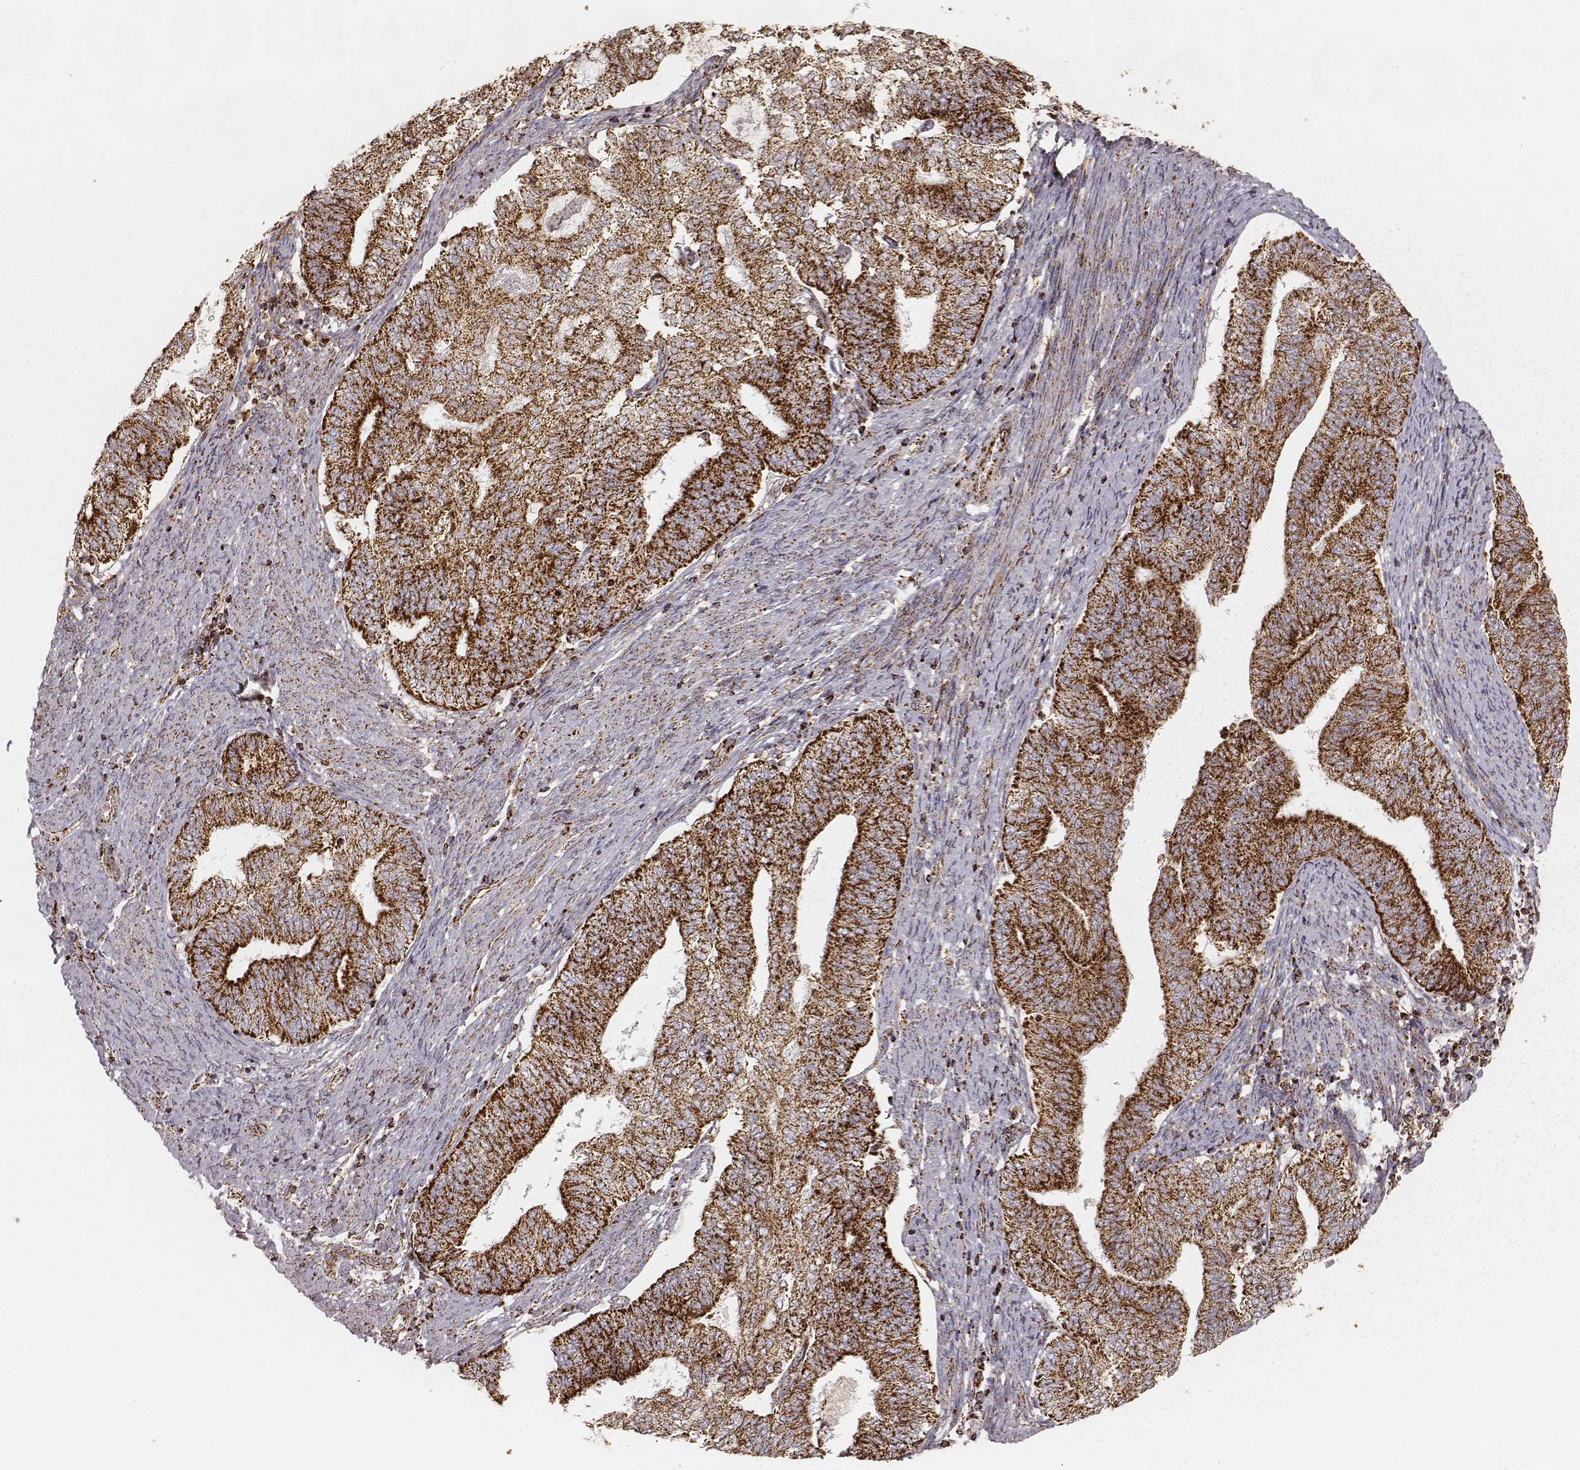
{"staining": {"intensity": "strong", "quantity": ">75%", "location": "cytoplasmic/membranous"}, "tissue": "endometrial cancer", "cell_type": "Tumor cells", "image_type": "cancer", "snomed": [{"axis": "morphology", "description": "Adenocarcinoma, NOS"}, {"axis": "topography", "description": "Endometrium"}], "caption": "Immunohistochemistry (DAB) staining of human adenocarcinoma (endometrial) reveals strong cytoplasmic/membranous protein staining in about >75% of tumor cells.", "gene": "CS", "patient": {"sex": "female", "age": 65}}